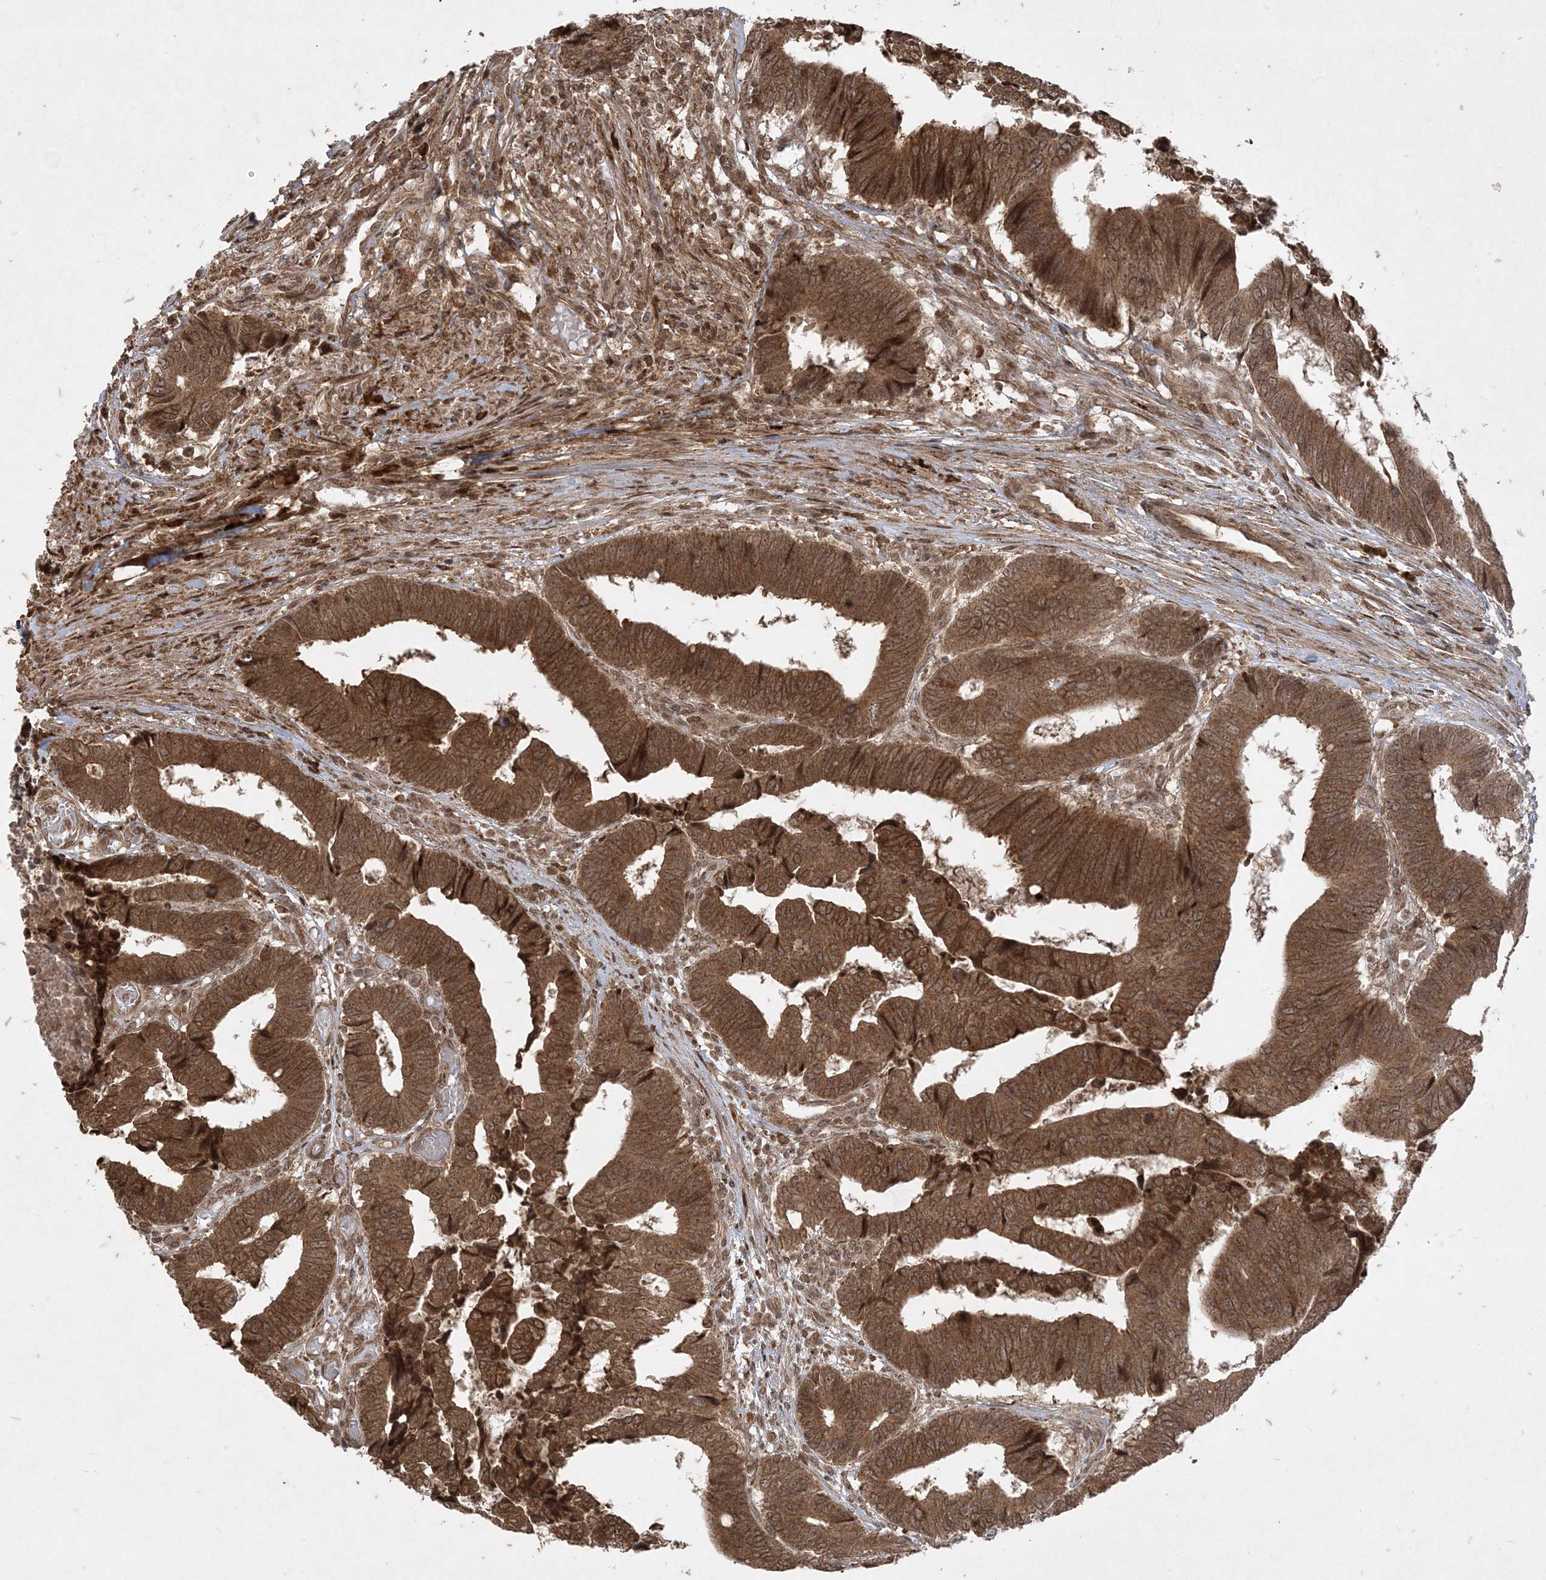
{"staining": {"intensity": "strong", "quantity": ">75%", "location": "cytoplasmic/membranous"}, "tissue": "colorectal cancer", "cell_type": "Tumor cells", "image_type": "cancer", "snomed": [{"axis": "morphology", "description": "Adenocarcinoma, NOS"}, {"axis": "topography", "description": "Rectum"}], "caption": "About >75% of tumor cells in colorectal cancer (adenocarcinoma) show strong cytoplasmic/membranous protein positivity as visualized by brown immunohistochemical staining.", "gene": "RRAS", "patient": {"sex": "male", "age": 84}}